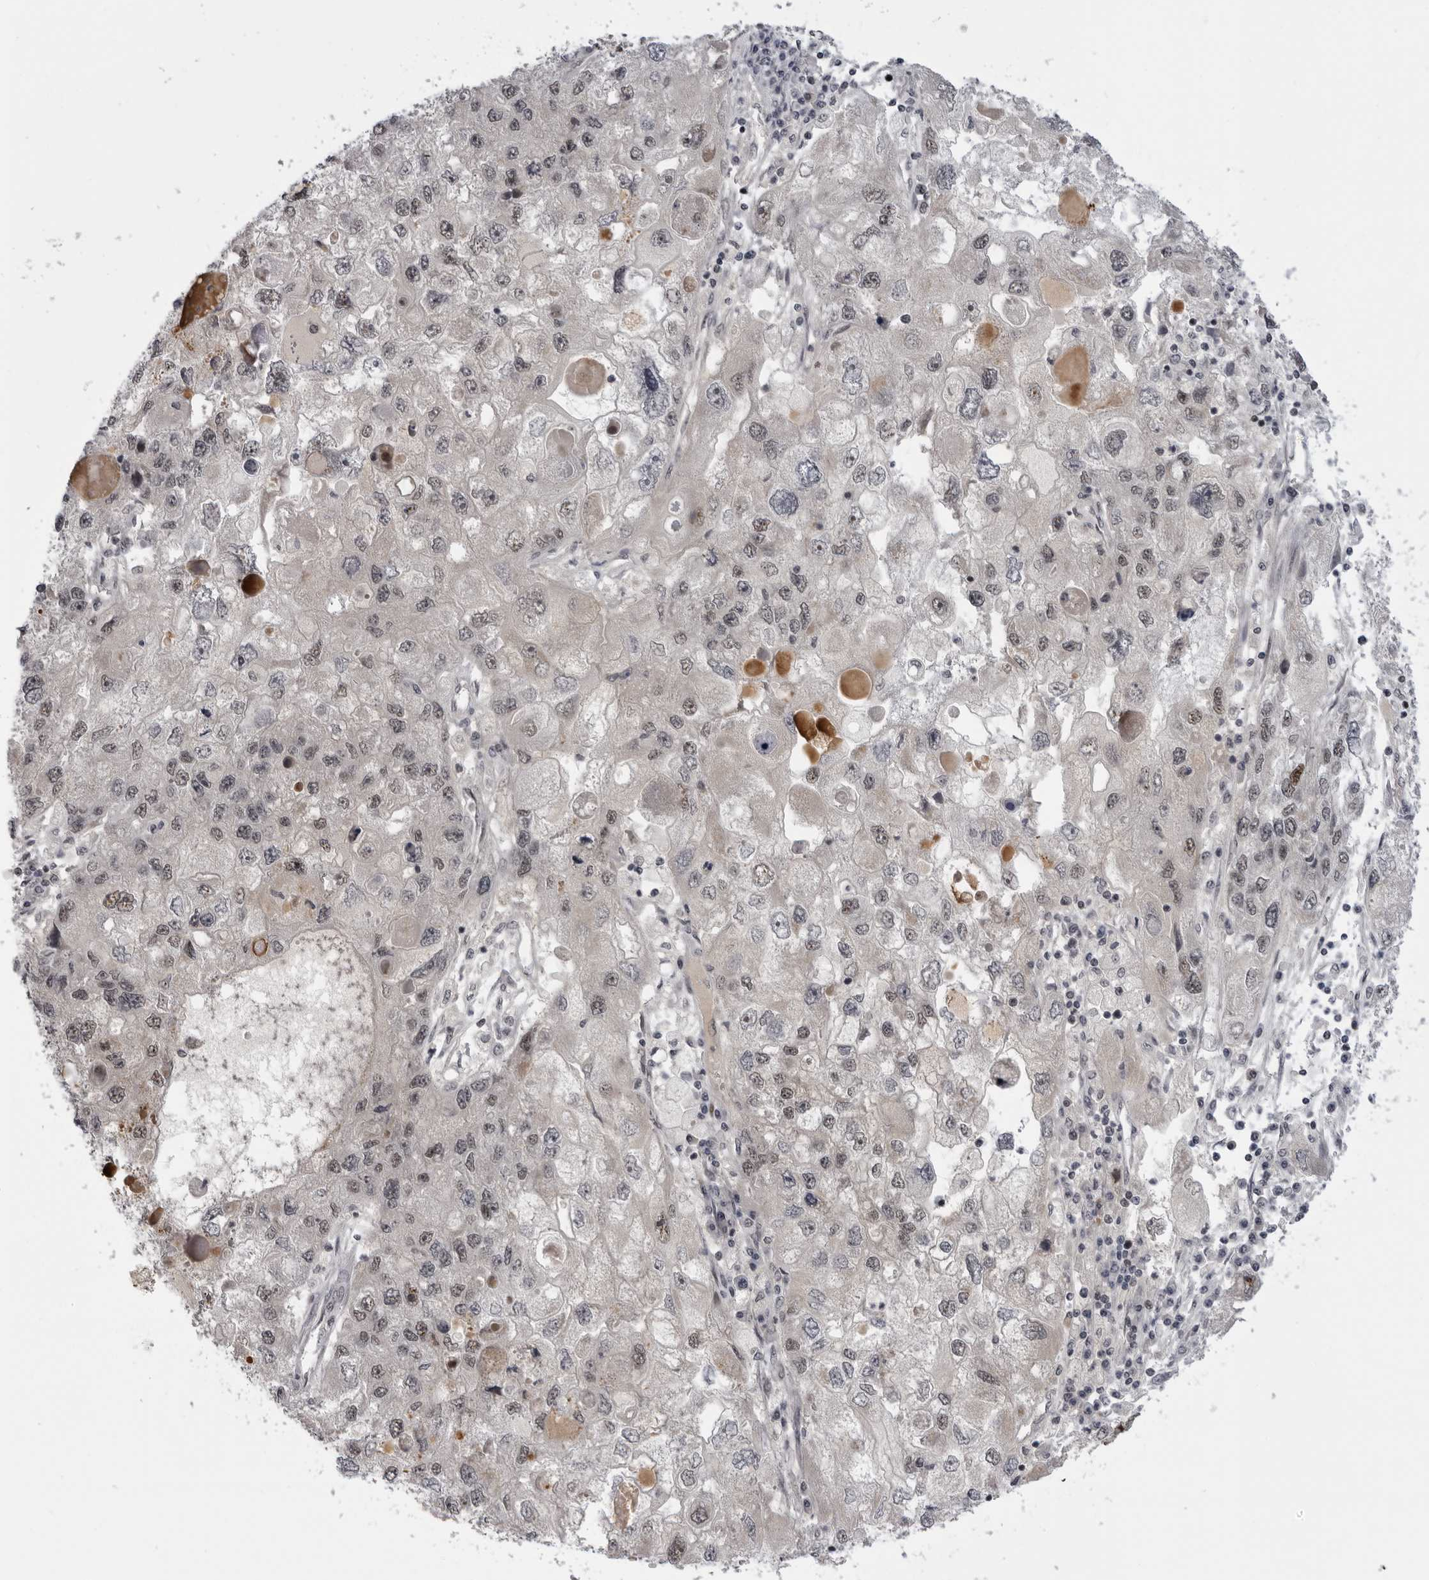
{"staining": {"intensity": "weak", "quantity": "25%-75%", "location": "nuclear"}, "tissue": "endometrial cancer", "cell_type": "Tumor cells", "image_type": "cancer", "snomed": [{"axis": "morphology", "description": "Adenocarcinoma, NOS"}, {"axis": "topography", "description": "Endometrium"}], "caption": "A low amount of weak nuclear expression is appreciated in about 25%-75% of tumor cells in endometrial cancer (adenocarcinoma) tissue. (brown staining indicates protein expression, while blue staining denotes nuclei).", "gene": "ALPK2", "patient": {"sex": "female", "age": 49}}